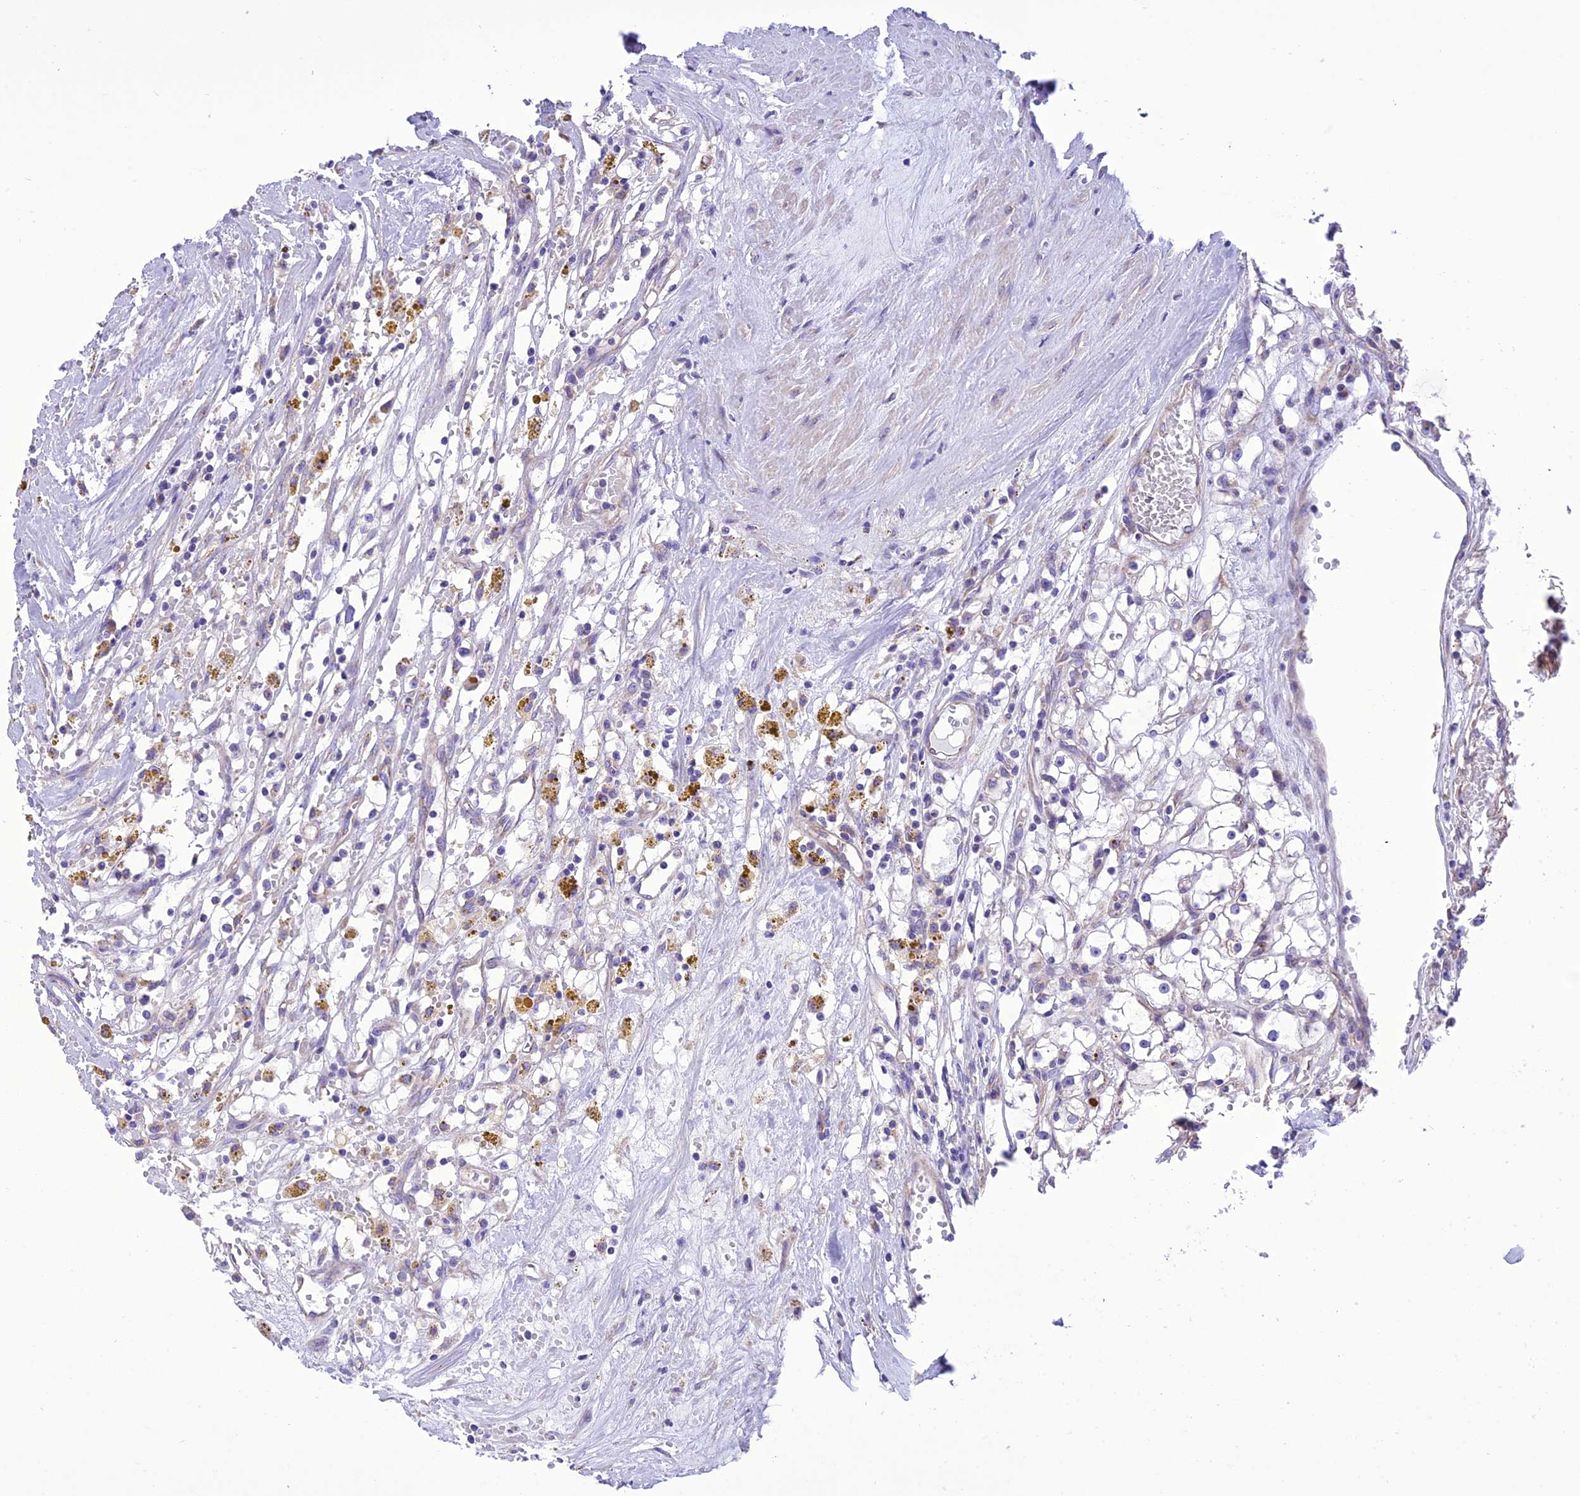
{"staining": {"intensity": "negative", "quantity": "none", "location": "none"}, "tissue": "renal cancer", "cell_type": "Tumor cells", "image_type": "cancer", "snomed": [{"axis": "morphology", "description": "Adenocarcinoma, NOS"}, {"axis": "topography", "description": "Kidney"}], "caption": "A high-resolution histopathology image shows immunohistochemistry (IHC) staining of renal cancer, which displays no significant expression in tumor cells. (Brightfield microscopy of DAB (3,3'-diaminobenzidine) immunohistochemistry (IHC) at high magnification).", "gene": "MAP3K12", "patient": {"sex": "male", "age": 56}}